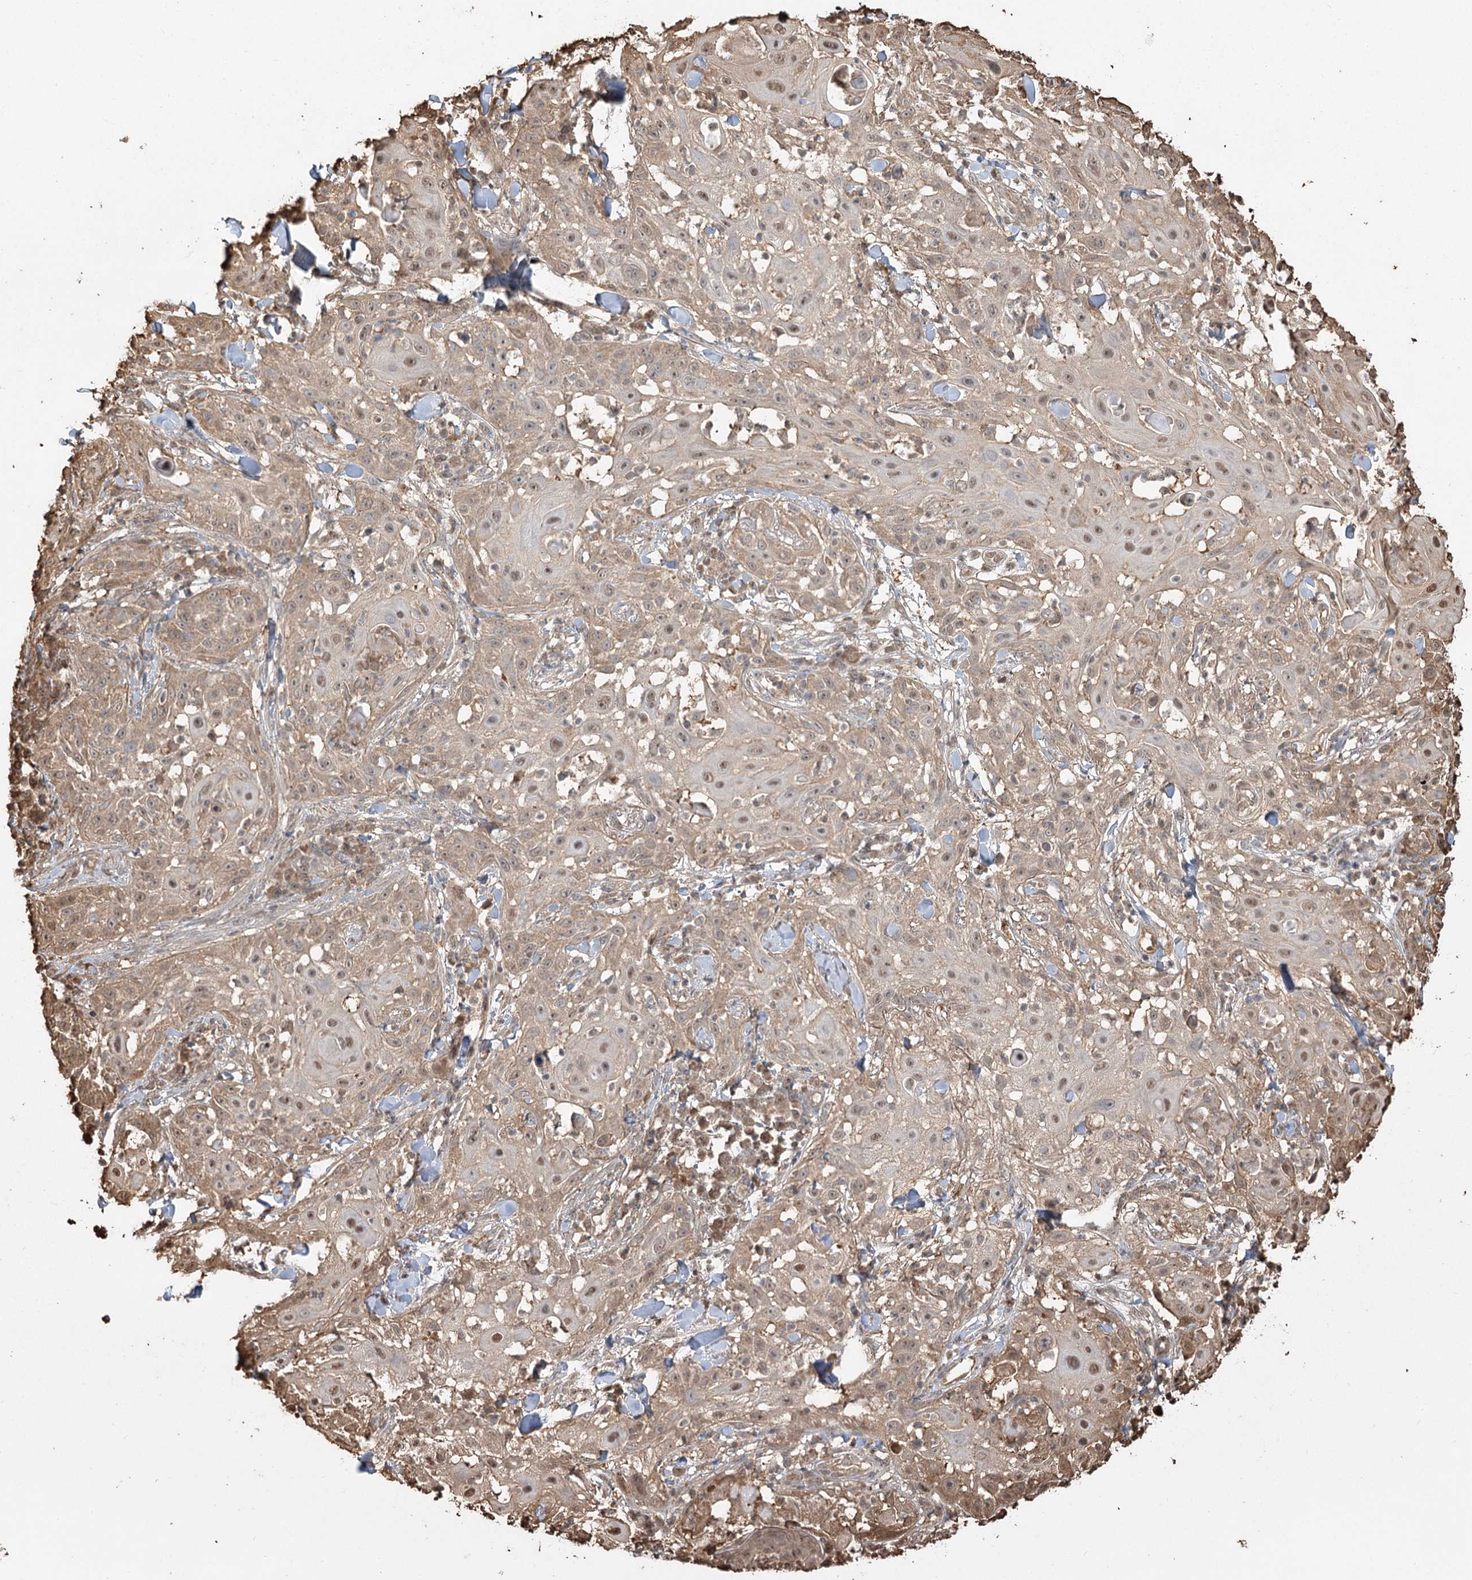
{"staining": {"intensity": "weak", "quantity": ">75%", "location": "cytoplasmic/membranous,nuclear"}, "tissue": "skin cancer", "cell_type": "Tumor cells", "image_type": "cancer", "snomed": [{"axis": "morphology", "description": "Squamous cell carcinoma, NOS"}, {"axis": "topography", "description": "Skin"}], "caption": "An IHC histopathology image of neoplastic tissue is shown. Protein staining in brown highlights weak cytoplasmic/membranous and nuclear positivity in skin cancer within tumor cells. The staining was performed using DAB (3,3'-diaminobenzidine), with brown indicating positive protein expression. Nuclei are stained blue with hematoxylin.", "gene": "PLCH1", "patient": {"sex": "female", "age": 44}}